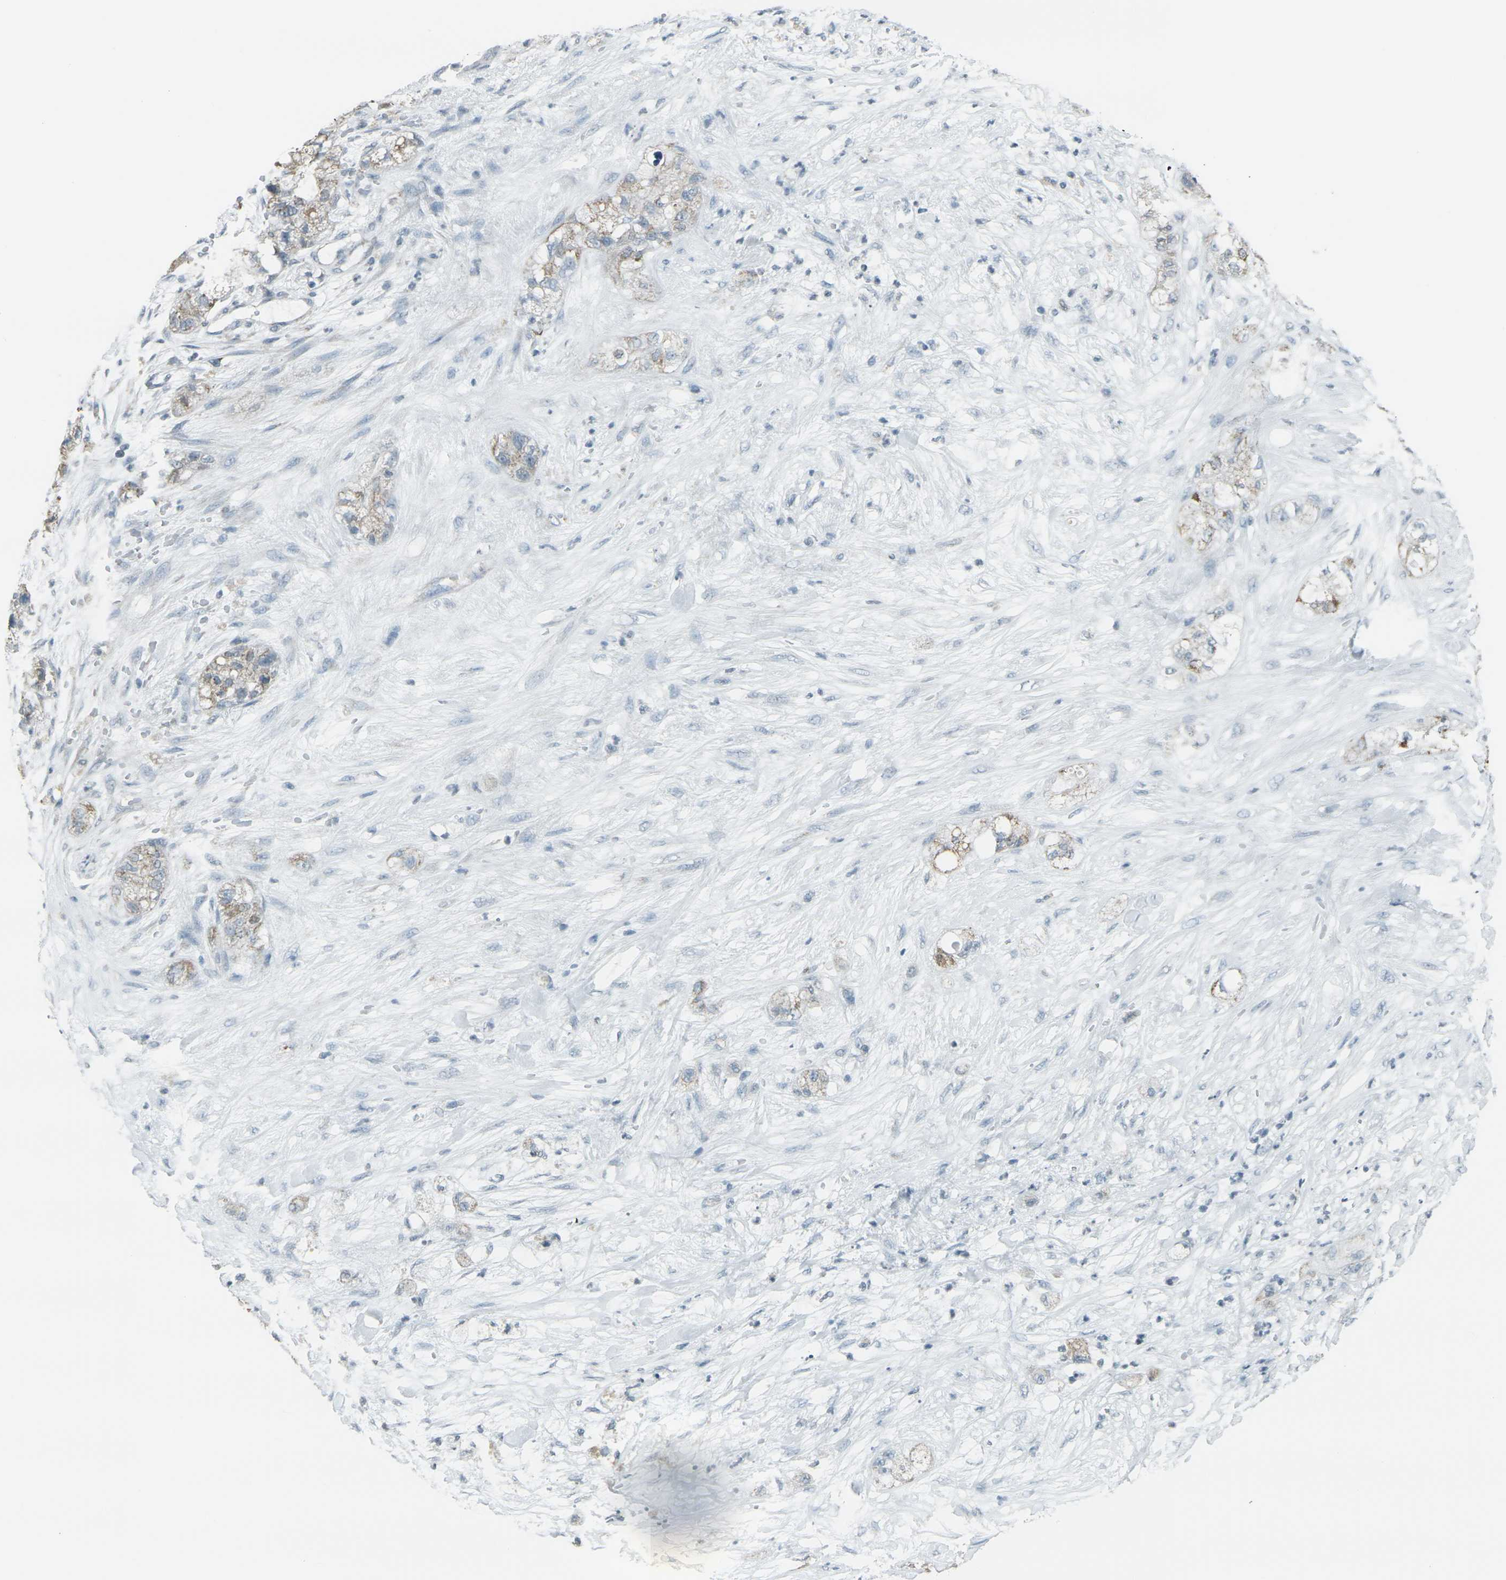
{"staining": {"intensity": "weak", "quantity": "25%-75%", "location": "cytoplasmic/membranous"}, "tissue": "pancreatic cancer", "cell_type": "Tumor cells", "image_type": "cancer", "snomed": [{"axis": "morphology", "description": "Adenocarcinoma, NOS"}, {"axis": "topography", "description": "Pancreas"}], "caption": "DAB immunohistochemical staining of pancreatic adenocarcinoma displays weak cytoplasmic/membranous protein positivity in about 25%-75% of tumor cells. The protein is shown in brown color, while the nuclei are stained blue.", "gene": "H2BC1", "patient": {"sex": "female", "age": 78}}